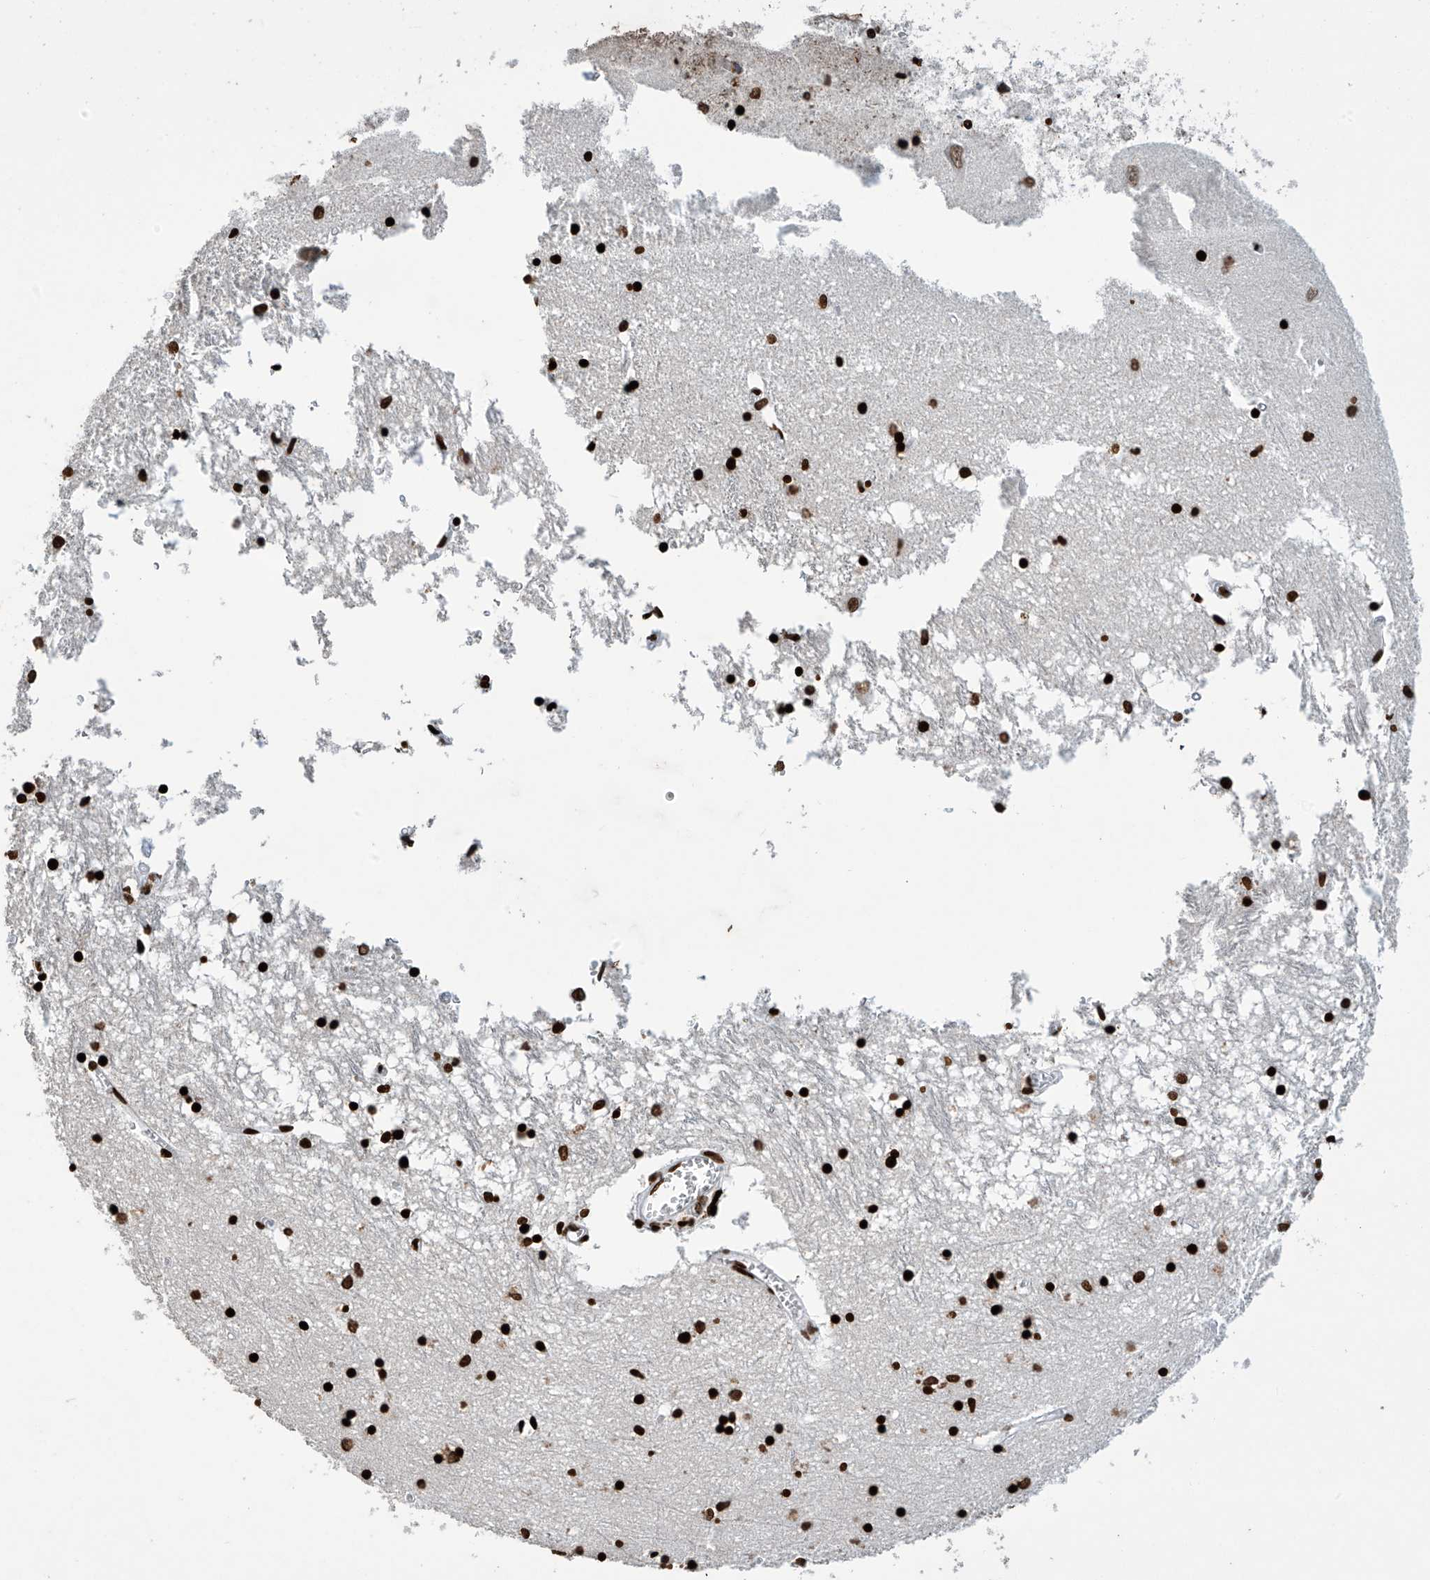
{"staining": {"intensity": "strong", "quantity": ">75%", "location": "nuclear"}, "tissue": "hippocampus", "cell_type": "Glial cells", "image_type": "normal", "snomed": [{"axis": "morphology", "description": "Normal tissue, NOS"}, {"axis": "topography", "description": "Hippocampus"}], "caption": "IHC staining of benign hippocampus, which shows high levels of strong nuclear positivity in approximately >75% of glial cells indicating strong nuclear protein staining. The staining was performed using DAB (brown) for protein detection and nuclei were counterstained in hematoxylin (blue).", "gene": "H4C16", "patient": {"sex": "male", "age": 70}}